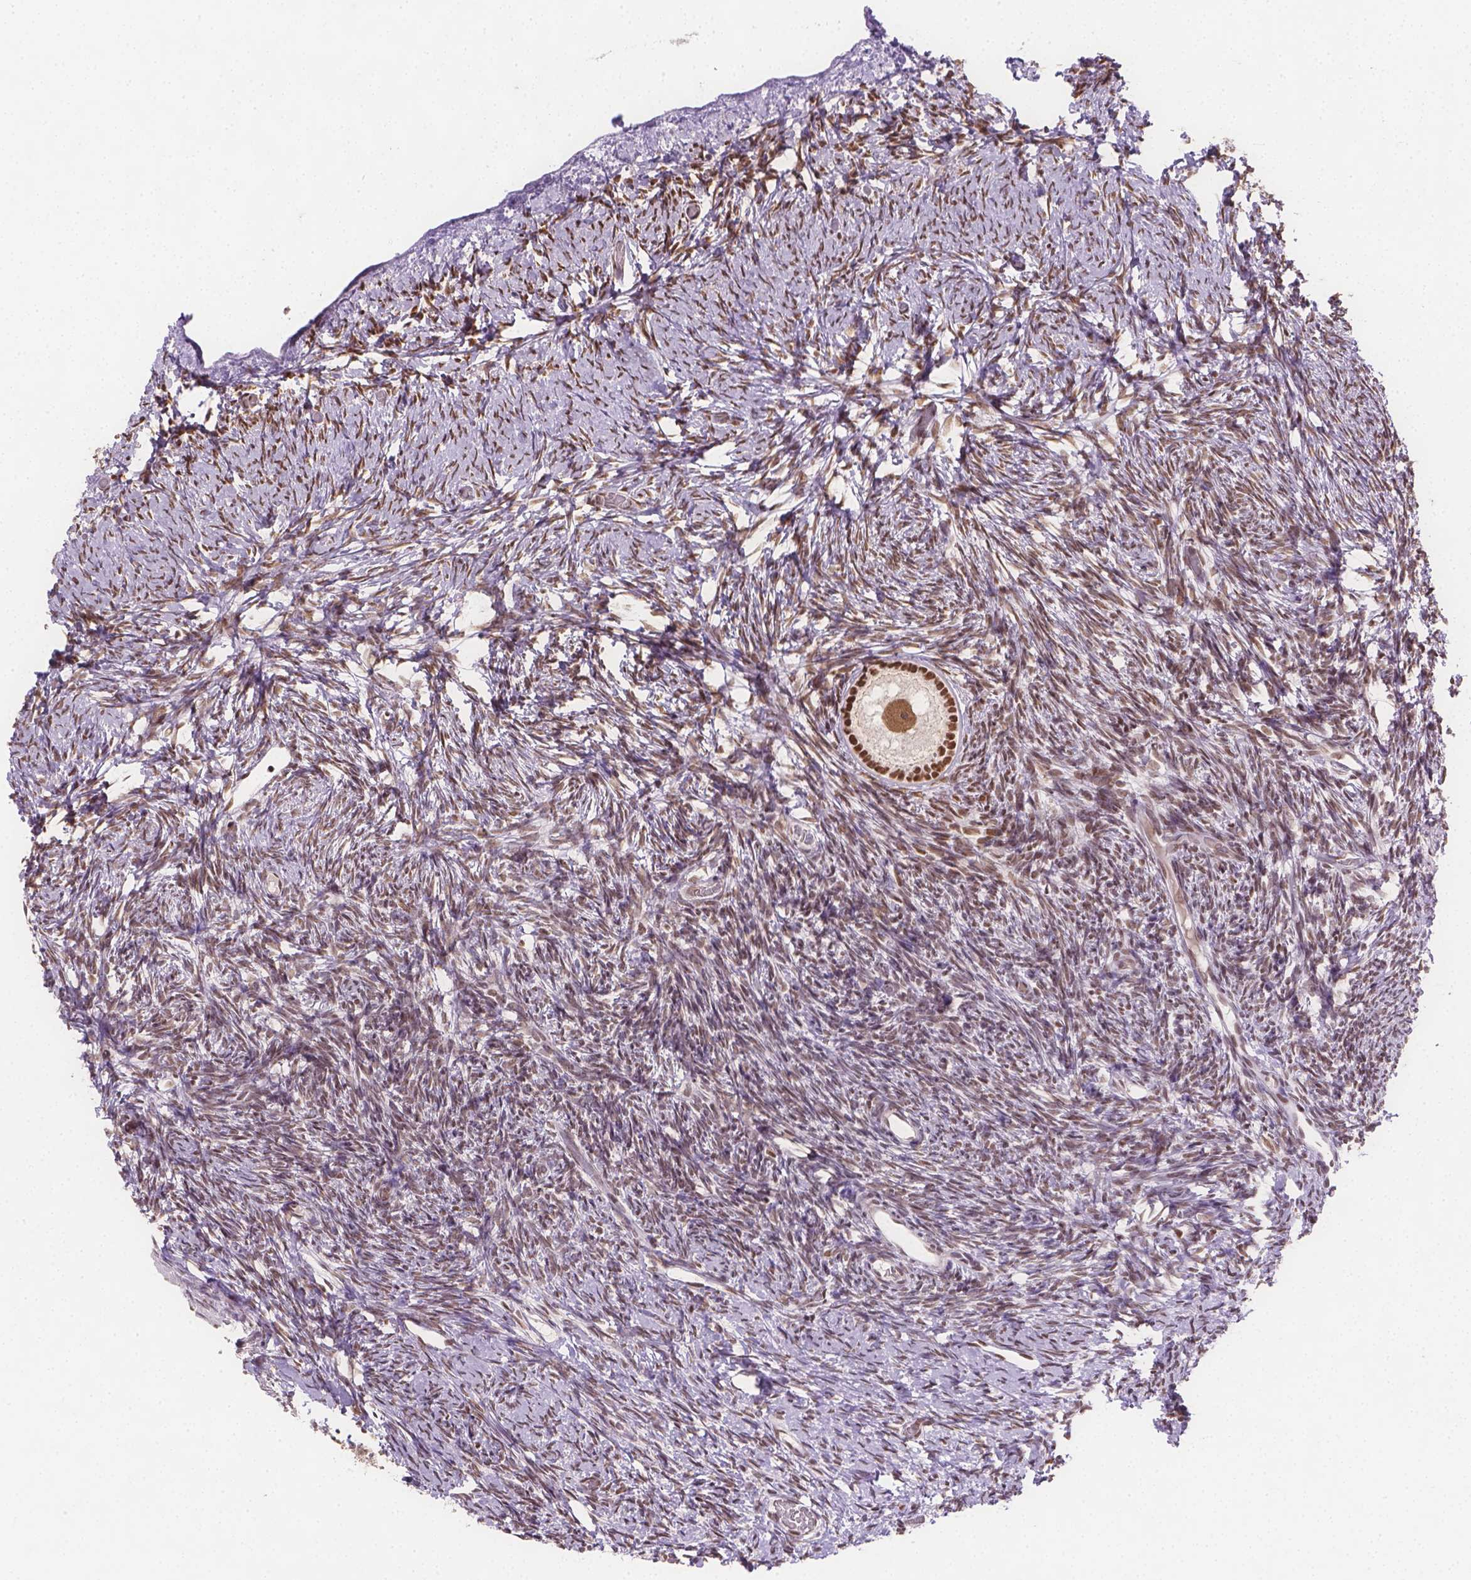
{"staining": {"intensity": "moderate", "quantity": ">75%", "location": "nuclear"}, "tissue": "ovary", "cell_type": "Follicle cells", "image_type": "normal", "snomed": [{"axis": "morphology", "description": "Normal tissue, NOS"}, {"axis": "topography", "description": "Ovary"}], "caption": "There is medium levels of moderate nuclear expression in follicle cells of normal ovary, as demonstrated by immunohistochemical staining (brown color).", "gene": "FANCE", "patient": {"sex": "female", "age": 39}}